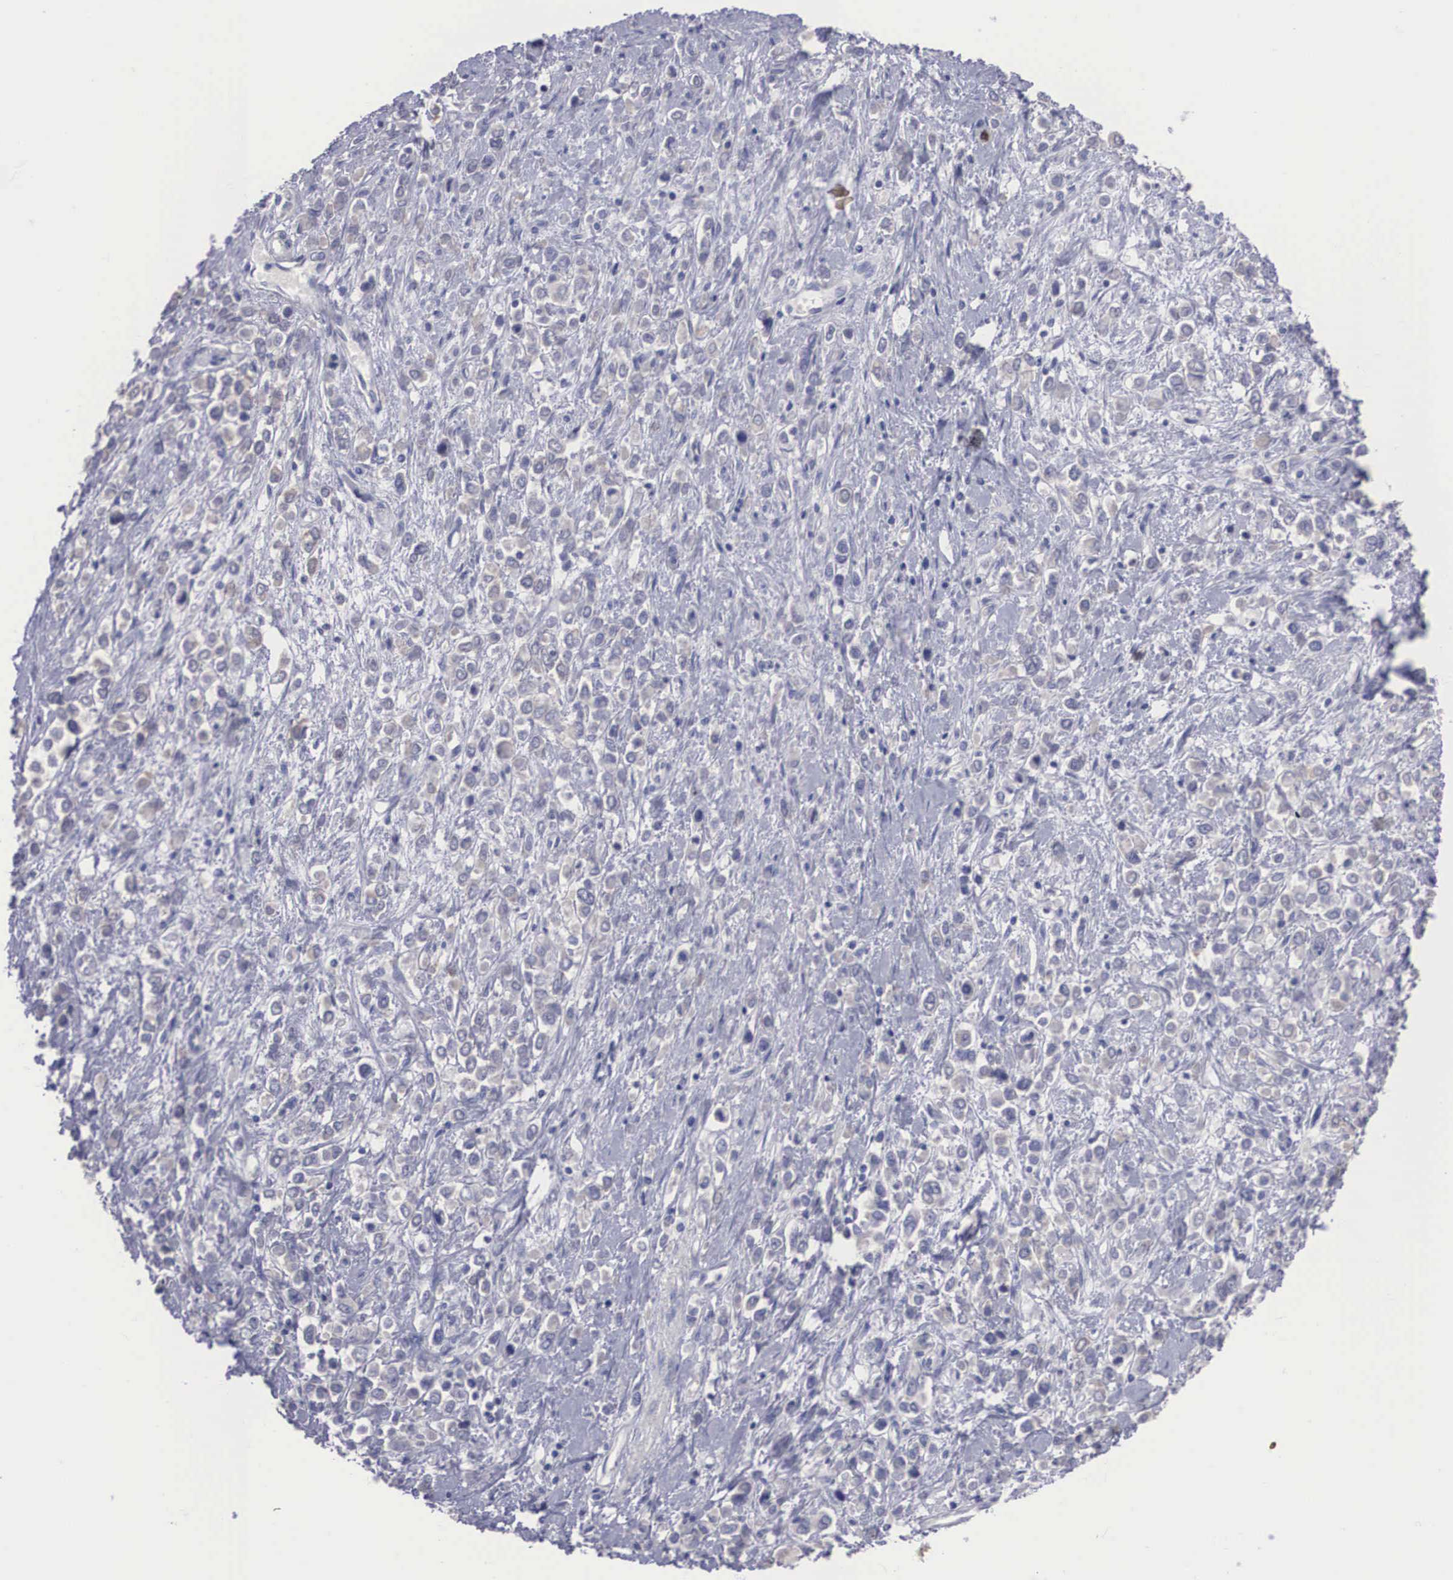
{"staining": {"intensity": "negative", "quantity": "none", "location": "none"}, "tissue": "stomach cancer", "cell_type": "Tumor cells", "image_type": "cancer", "snomed": [{"axis": "morphology", "description": "Adenocarcinoma, NOS"}, {"axis": "topography", "description": "Stomach, upper"}], "caption": "An IHC histopathology image of stomach adenocarcinoma is shown. There is no staining in tumor cells of stomach adenocarcinoma. (IHC, brightfield microscopy, high magnification).", "gene": "REPS2", "patient": {"sex": "male", "age": 76}}